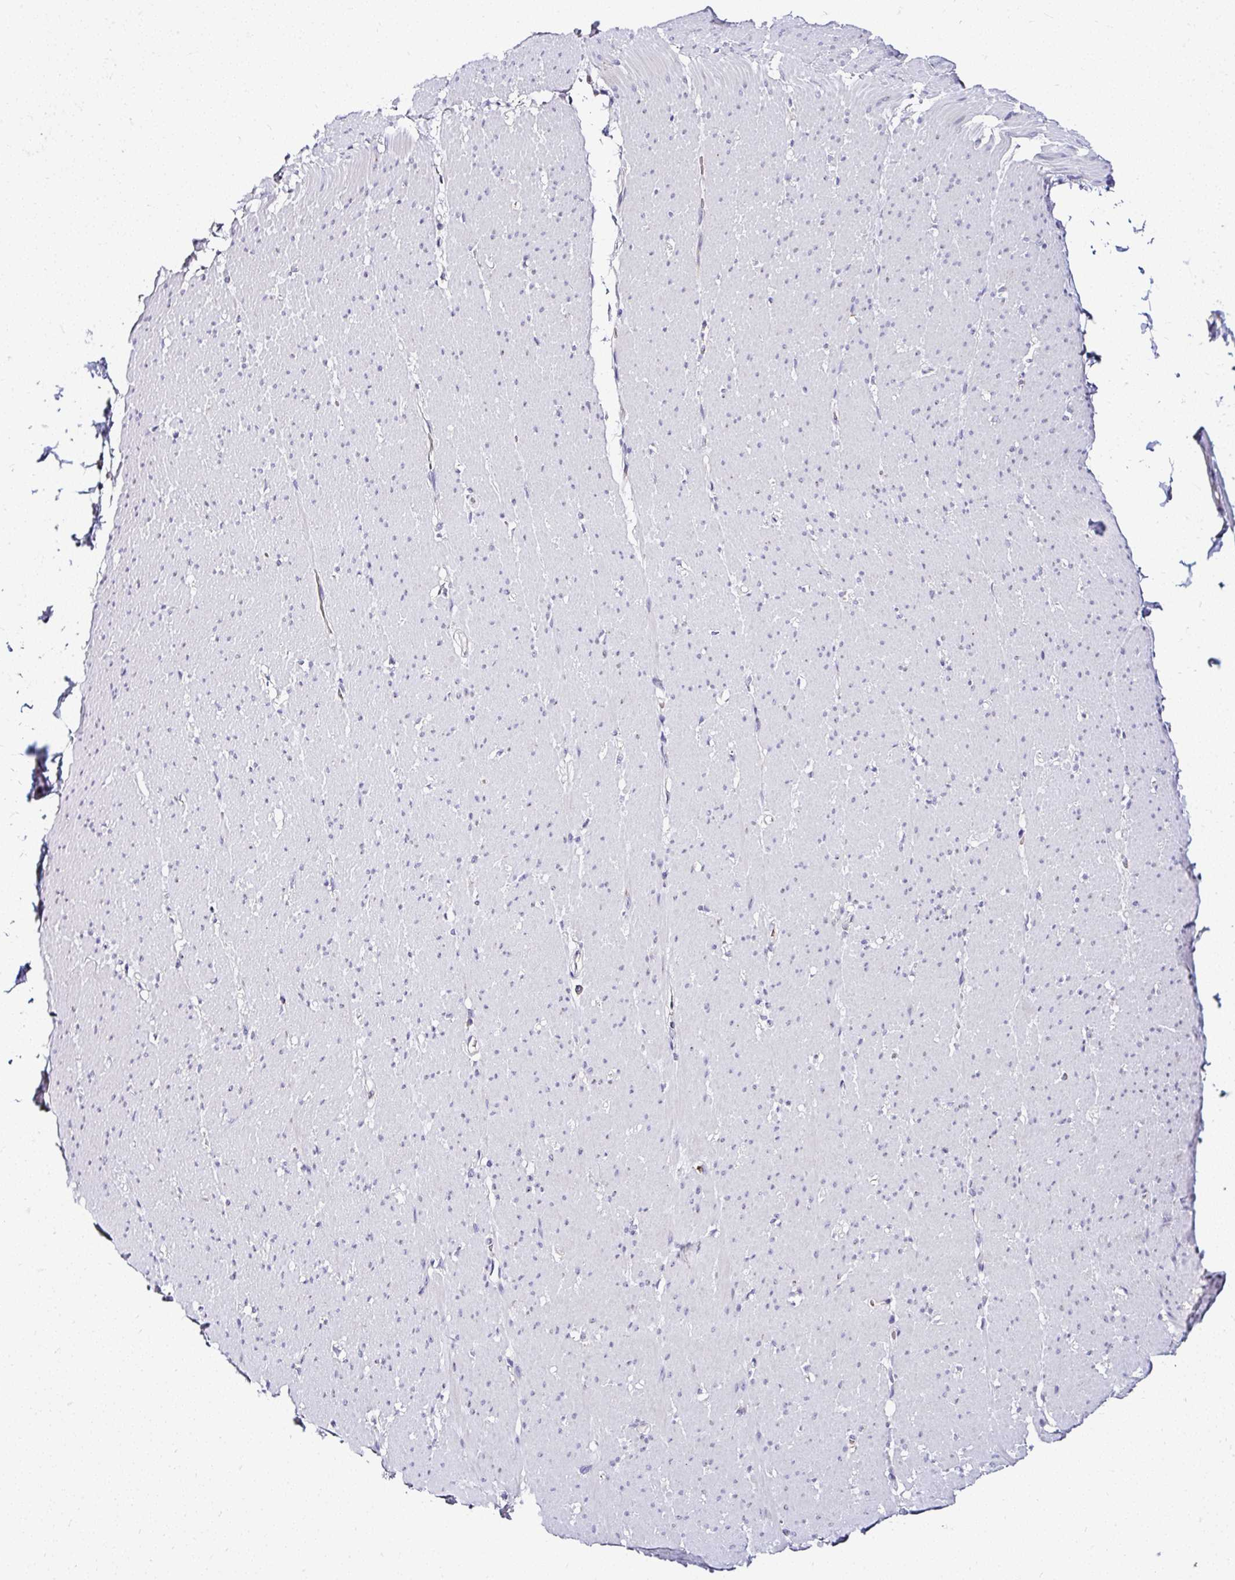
{"staining": {"intensity": "negative", "quantity": "none", "location": "none"}, "tissue": "smooth muscle", "cell_type": "Smooth muscle cells", "image_type": "normal", "snomed": [{"axis": "morphology", "description": "Normal tissue, NOS"}, {"axis": "topography", "description": "Smooth muscle"}, {"axis": "topography", "description": "Rectum"}], "caption": "High magnification brightfield microscopy of unremarkable smooth muscle stained with DAB (brown) and counterstained with hematoxylin (blue): smooth muscle cells show no significant positivity. Nuclei are stained in blue.", "gene": "DEPDC5", "patient": {"sex": "male", "age": 53}}